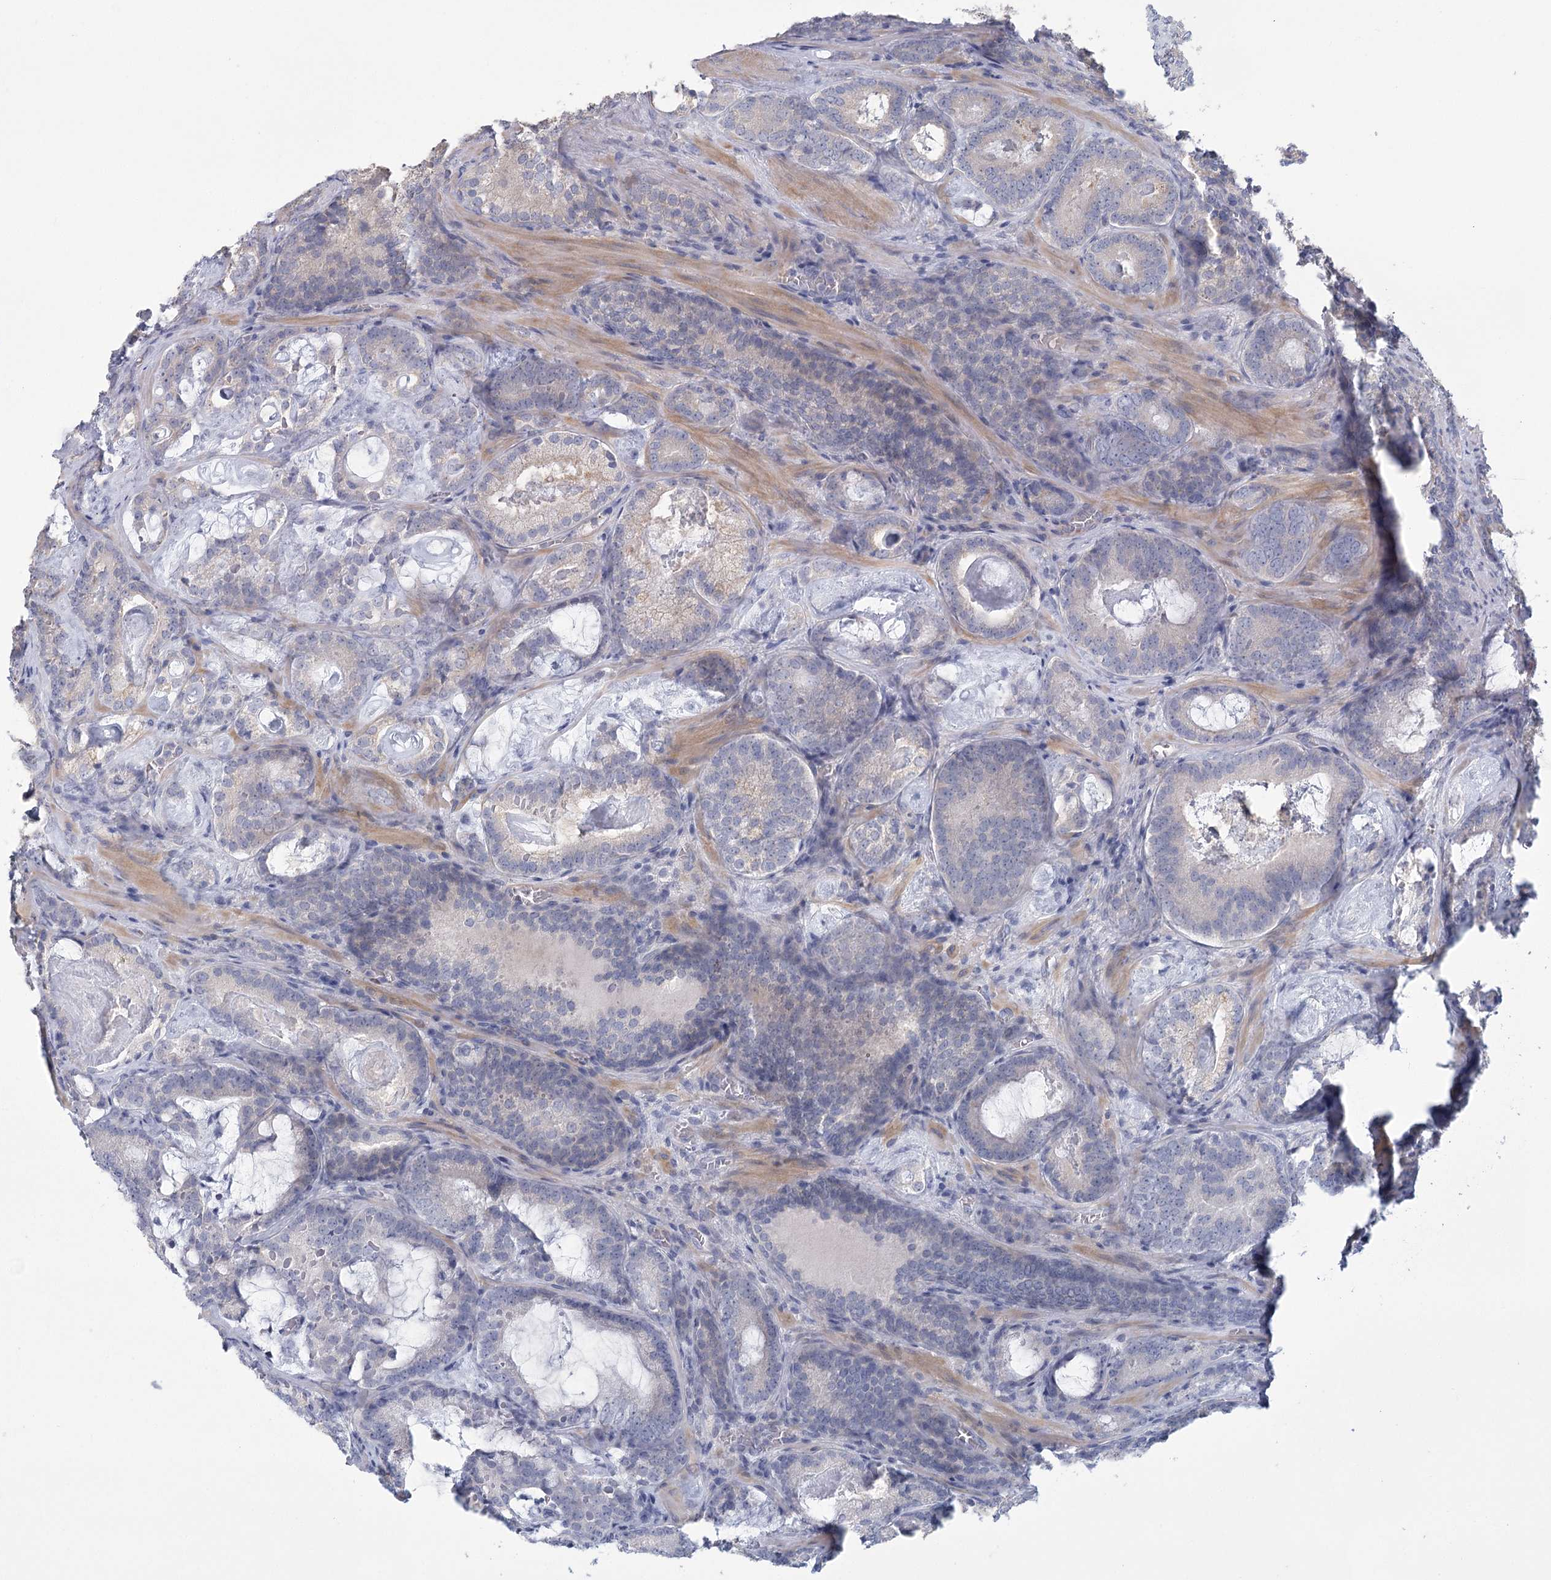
{"staining": {"intensity": "negative", "quantity": "none", "location": "none"}, "tissue": "prostate cancer", "cell_type": "Tumor cells", "image_type": "cancer", "snomed": [{"axis": "morphology", "description": "Adenocarcinoma, Low grade"}, {"axis": "topography", "description": "Prostate"}], "caption": "A high-resolution histopathology image shows immunohistochemistry staining of prostate cancer (low-grade adenocarcinoma), which demonstrates no significant positivity in tumor cells.", "gene": "CNTLN", "patient": {"sex": "male", "age": 60}}